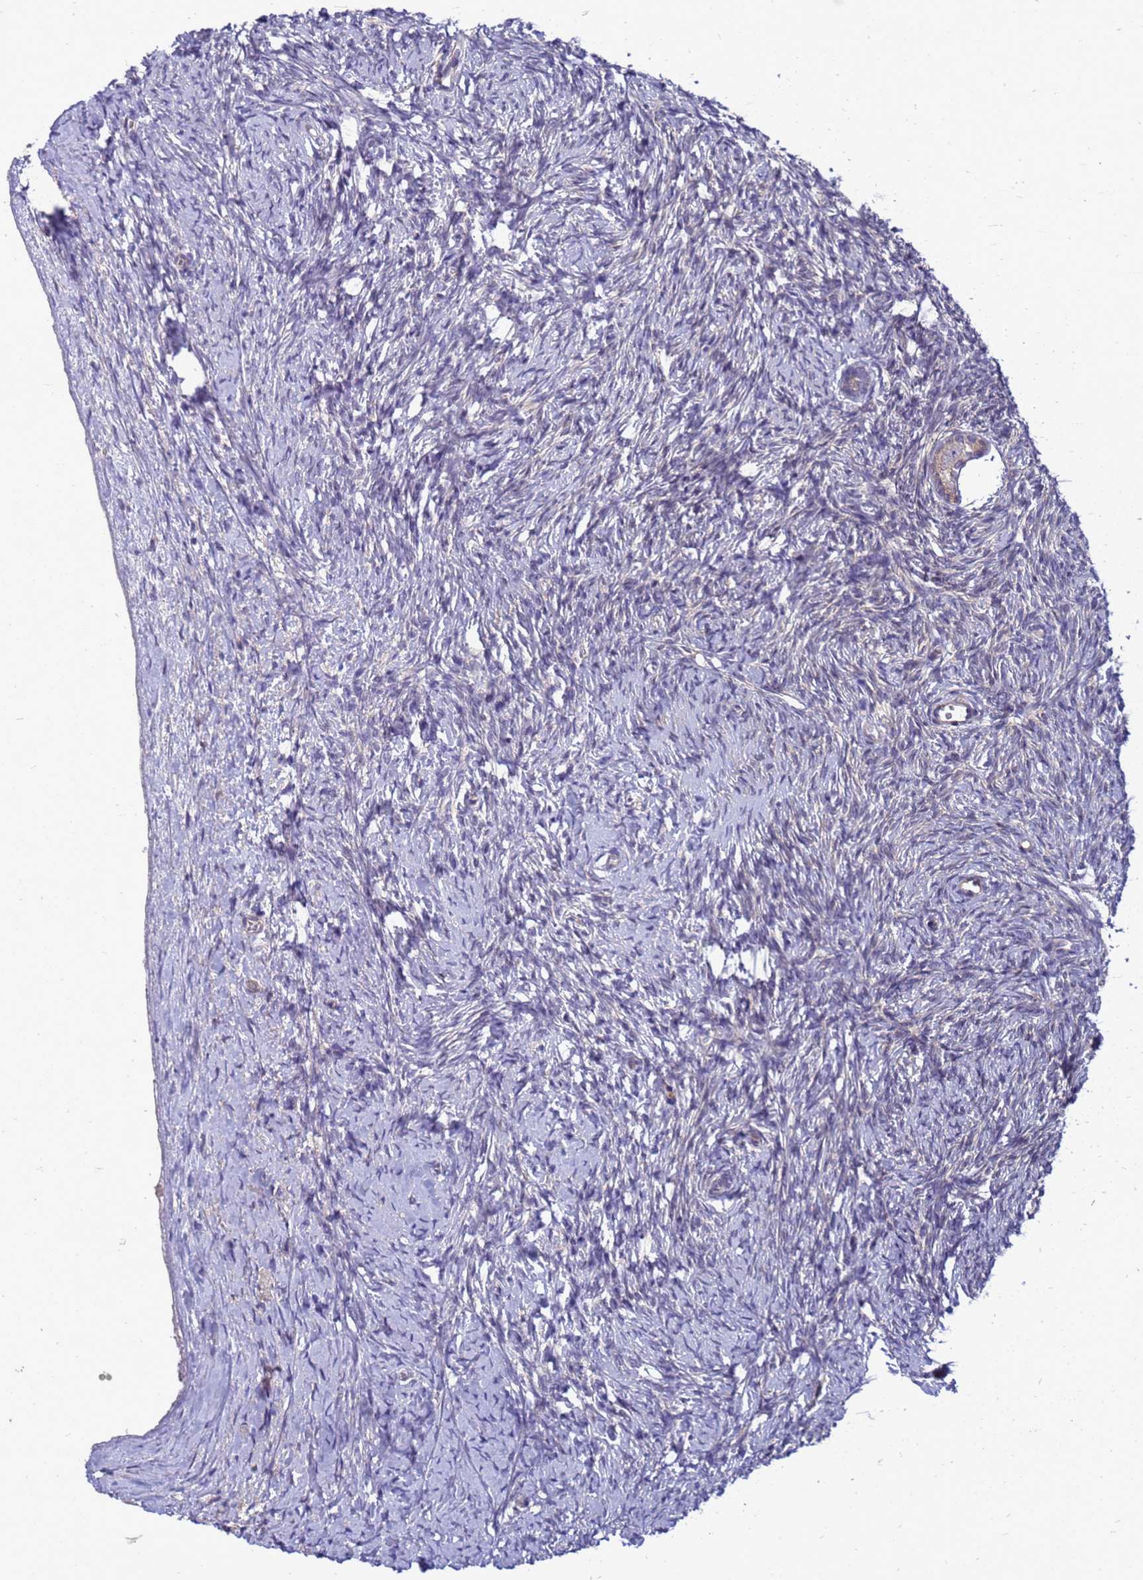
{"staining": {"intensity": "weak", "quantity": ">75%", "location": "cytoplasmic/membranous"}, "tissue": "ovary", "cell_type": "Follicle cells", "image_type": "normal", "snomed": [{"axis": "morphology", "description": "Normal tissue, NOS"}, {"axis": "morphology", "description": "Developmental malformation"}, {"axis": "topography", "description": "Ovary"}], "caption": "IHC image of unremarkable ovary: human ovary stained using immunohistochemistry displays low levels of weak protein expression localized specifically in the cytoplasmic/membranous of follicle cells, appearing as a cytoplasmic/membranous brown color.", "gene": "ENOPH1", "patient": {"sex": "female", "age": 39}}